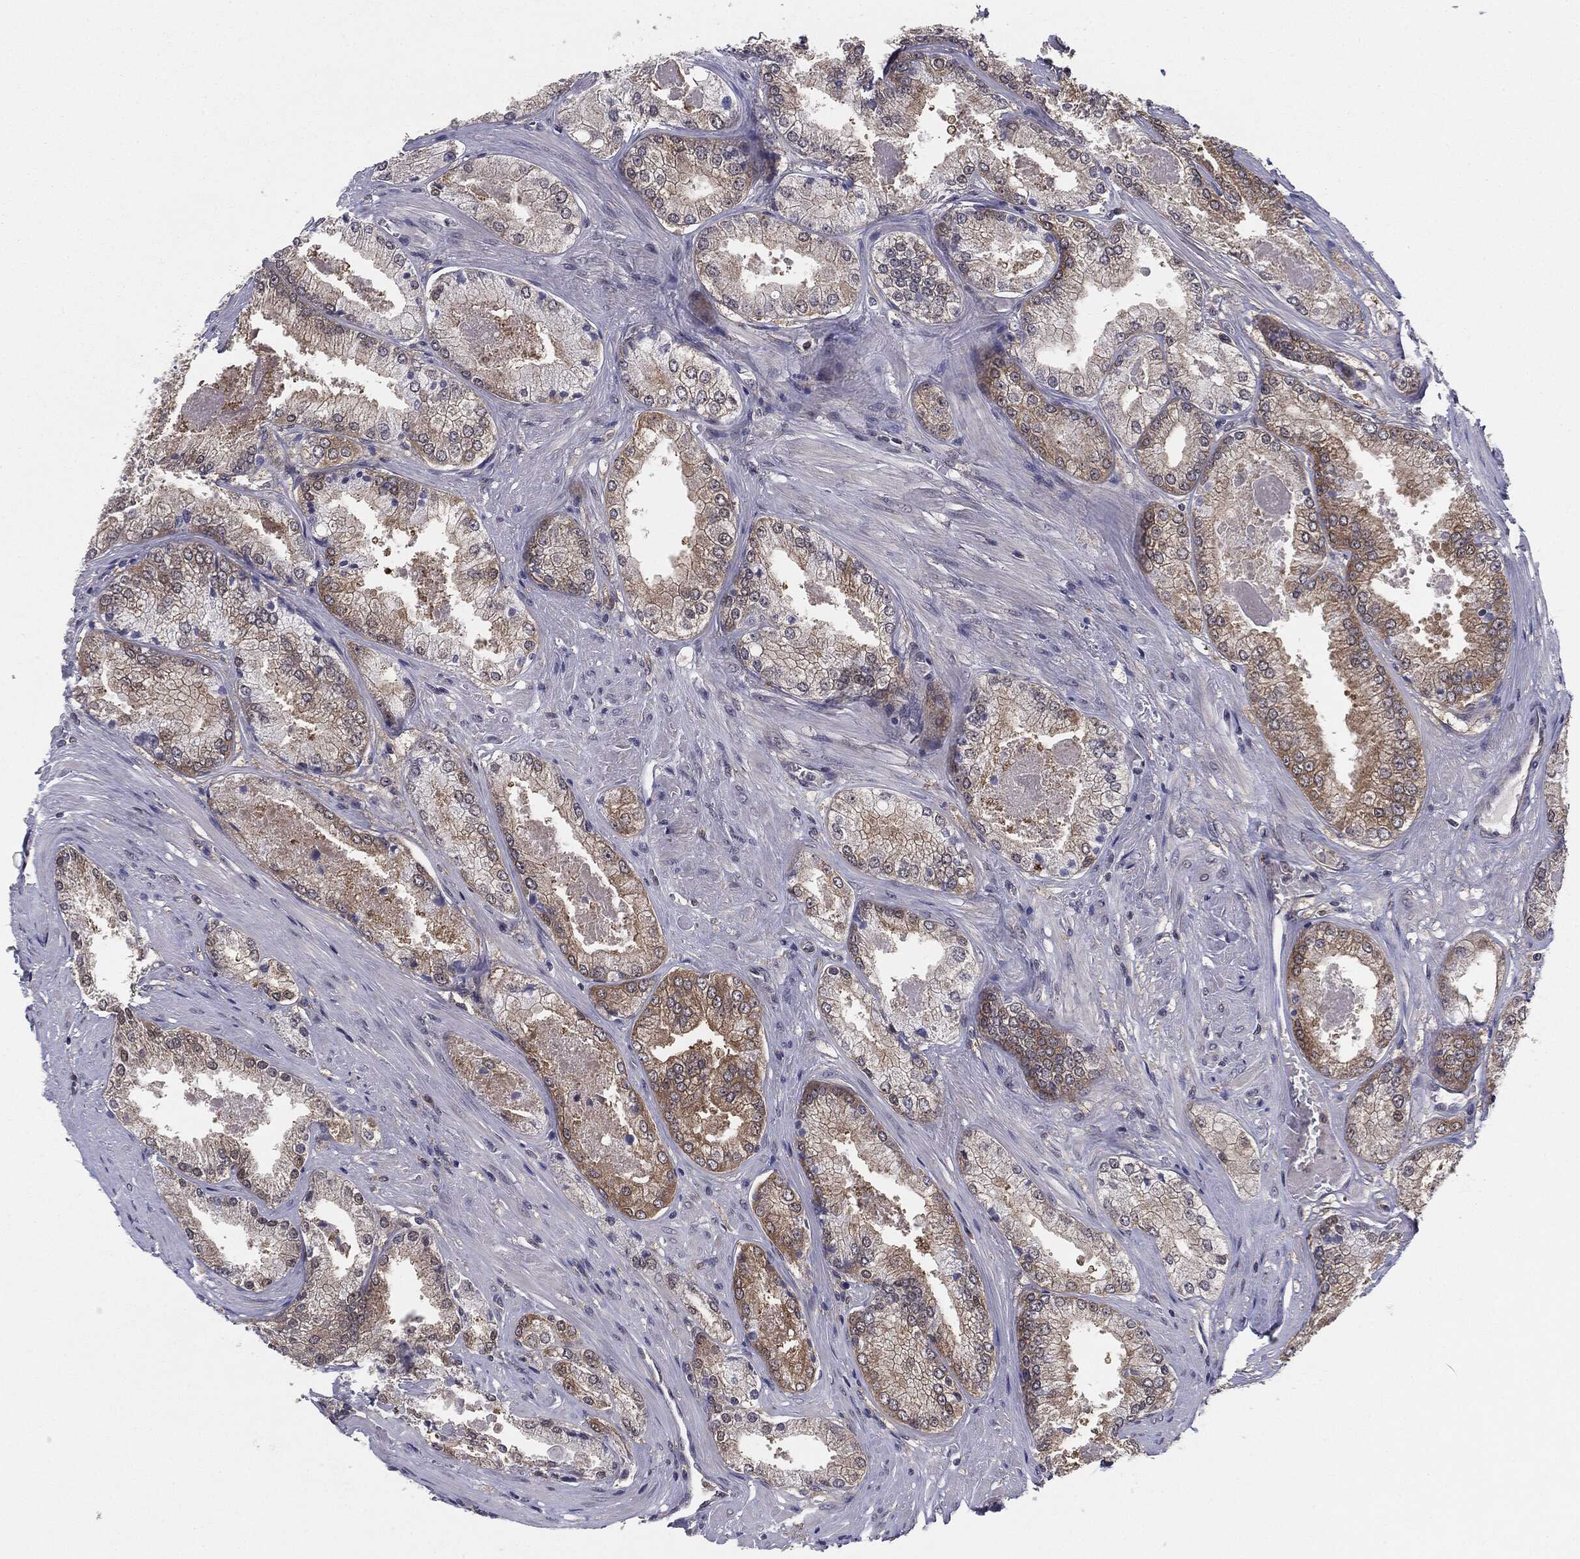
{"staining": {"intensity": "weak", "quantity": "25%-75%", "location": "cytoplasmic/membranous"}, "tissue": "prostate cancer", "cell_type": "Tumor cells", "image_type": "cancer", "snomed": [{"axis": "morphology", "description": "Adenocarcinoma, Low grade"}, {"axis": "topography", "description": "Prostate"}], "caption": "Immunohistochemical staining of prostate adenocarcinoma (low-grade) demonstrates low levels of weak cytoplasmic/membranous expression in approximately 25%-75% of tumor cells.", "gene": "KRT7", "patient": {"sex": "male", "age": 68}}